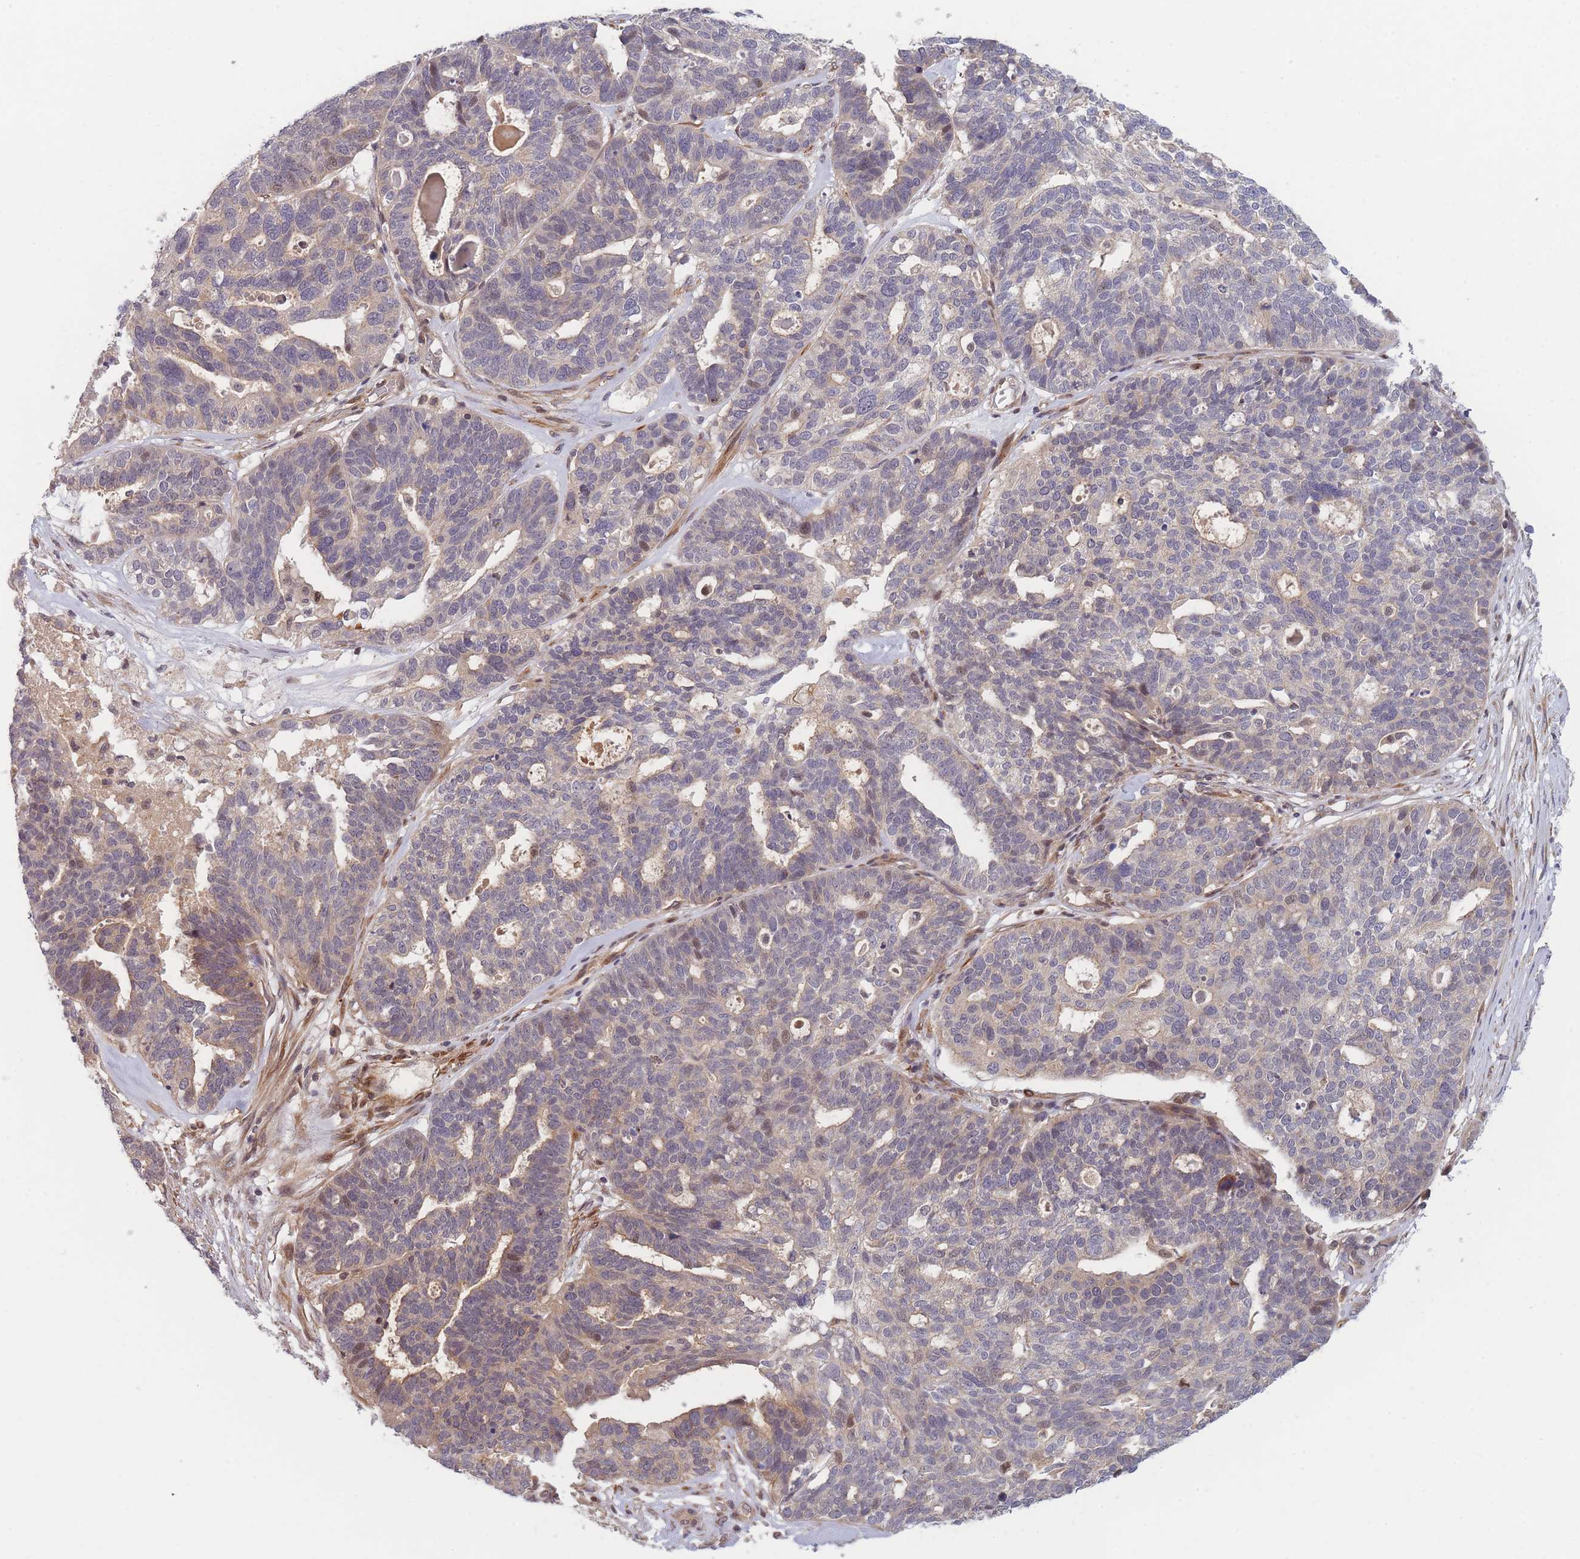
{"staining": {"intensity": "moderate", "quantity": "<25%", "location": "cytoplasmic/membranous,nuclear"}, "tissue": "ovarian cancer", "cell_type": "Tumor cells", "image_type": "cancer", "snomed": [{"axis": "morphology", "description": "Cystadenocarcinoma, serous, NOS"}, {"axis": "topography", "description": "Ovary"}], "caption": "Immunohistochemistry (IHC) (DAB) staining of human ovarian cancer shows moderate cytoplasmic/membranous and nuclear protein positivity in approximately <25% of tumor cells.", "gene": "FAM153A", "patient": {"sex": "female", "age": 59}}